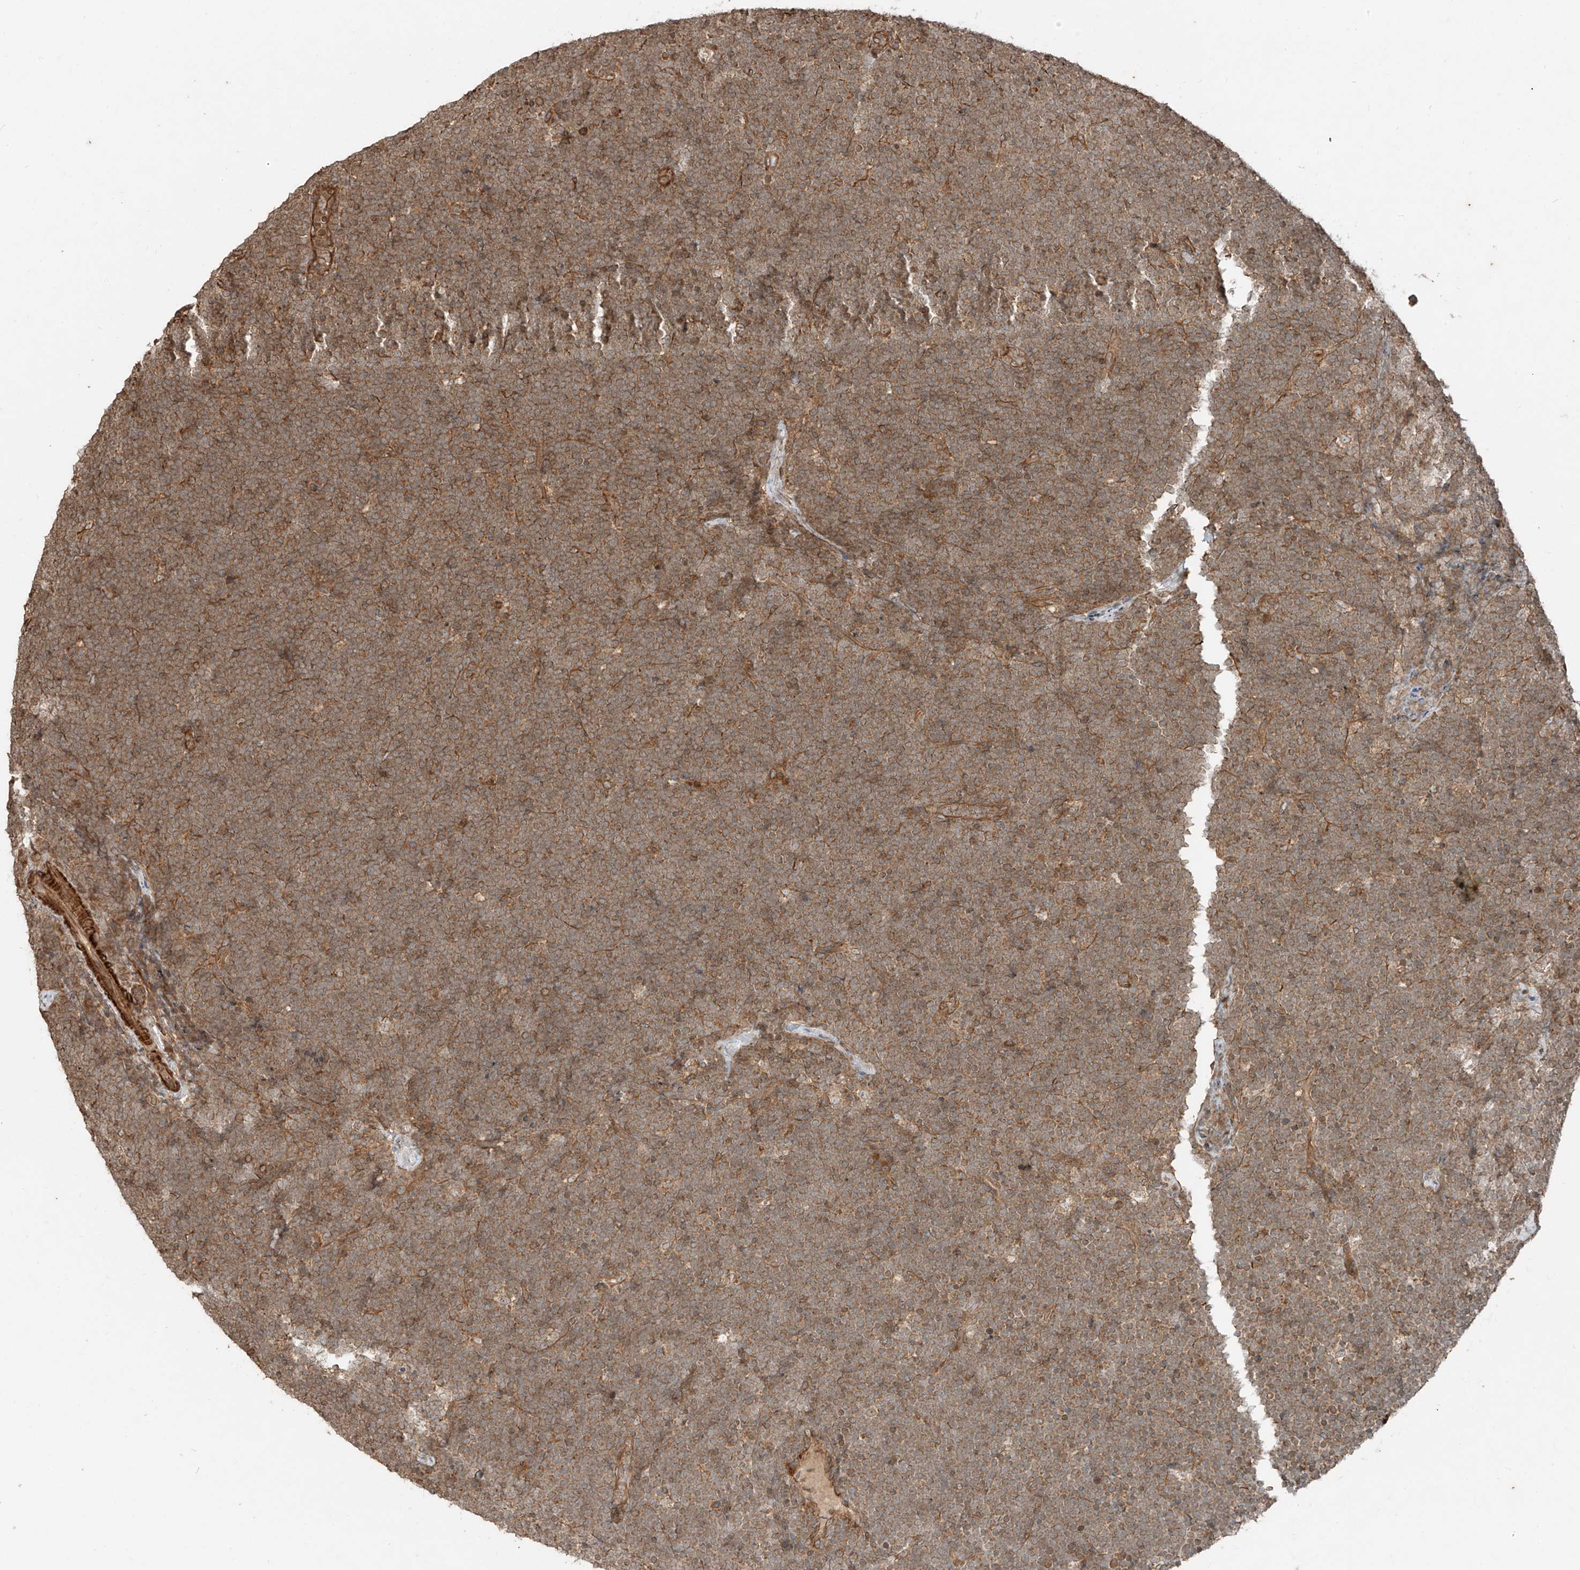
{"staining": {"intensity": "moderate", "quantity": ">75%", "location": "cytoplasmic/membranous"}, "tissue": "lymphoma", "cell_type": "Tumor cells", "image_type": "cancer", "snomed": [{"axis": "morphology", "description": "Malignant lymphoma, non-Hodgkin's type, High grade"}, {"axis": "topography", "description": "Lymph node"}], "caption": "Immunohistochemistry micrograph of neoplastic tissue: lymphoma stained using immunohistochemistry (IHC) reveals medium levels of moderate protein expression localized specifically in the cytoplasmic/membranous of tumor cells, appearing as a cytoplasmic/membranous brown color.", "gene": "ANKZF1", "patient": {"sex": "male", "age": 13}}